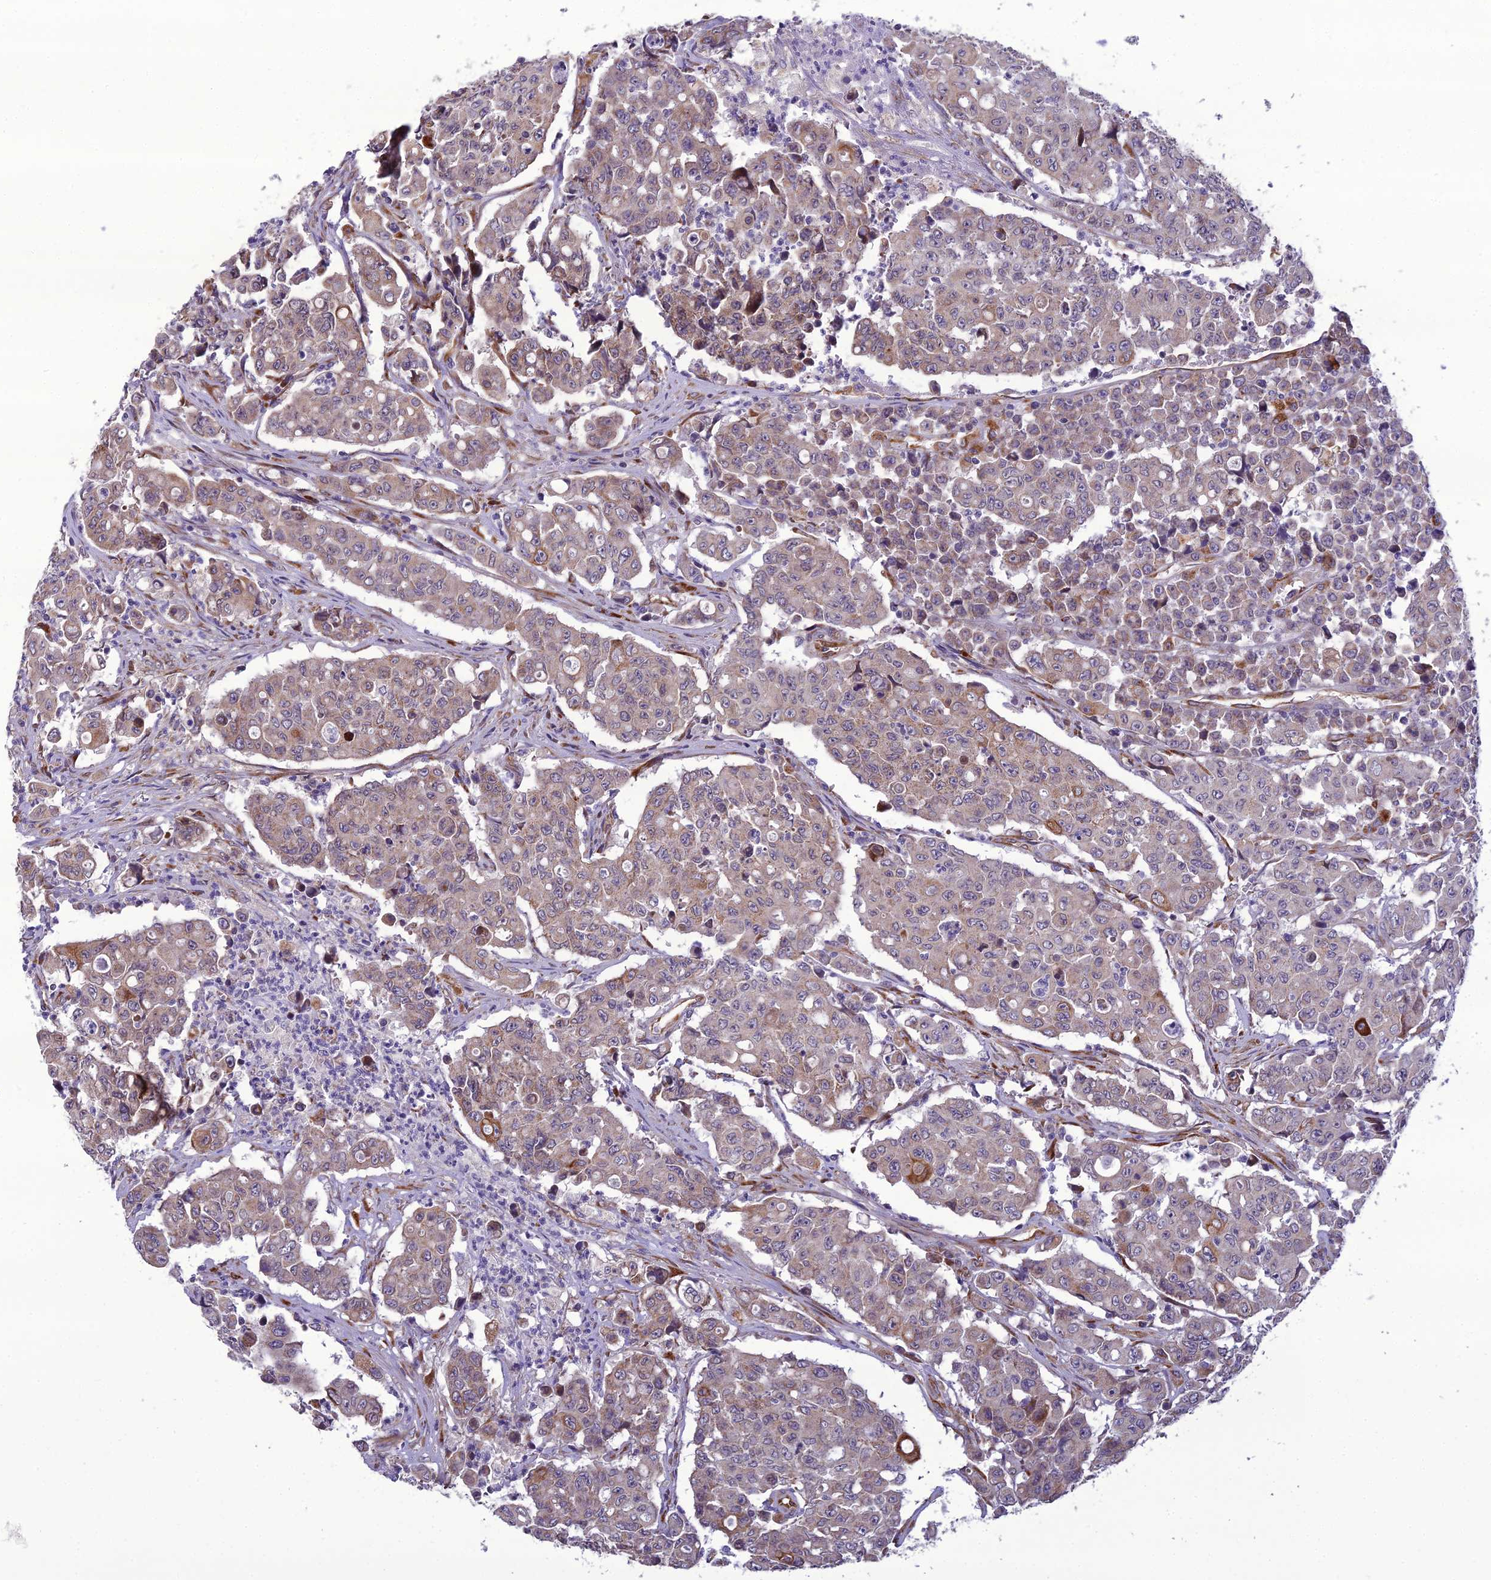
{"staining": {"intensity": "weak", "quantity": "25%-75%", "location": "cytoplasmic/membranous"}, "tissue": "colorectal cancer", "cell_type": "Tumor cells", "image_type": "cancer", "snomed": [{"axis": "morphology", "description": "Adenocarcinoma, NOS"}, {"axis": "topography", "description": "Colon"}], "caption": "Immunohistochemistry micrograph of human colorectal cancer stained for a protein (brown), which exhibits low levels of weak cytoplasmic/membranous positivity in about 25%-75% of tumor cells.", "gene": "NODAL", "patient": {"sex": "male", "age": 51}}